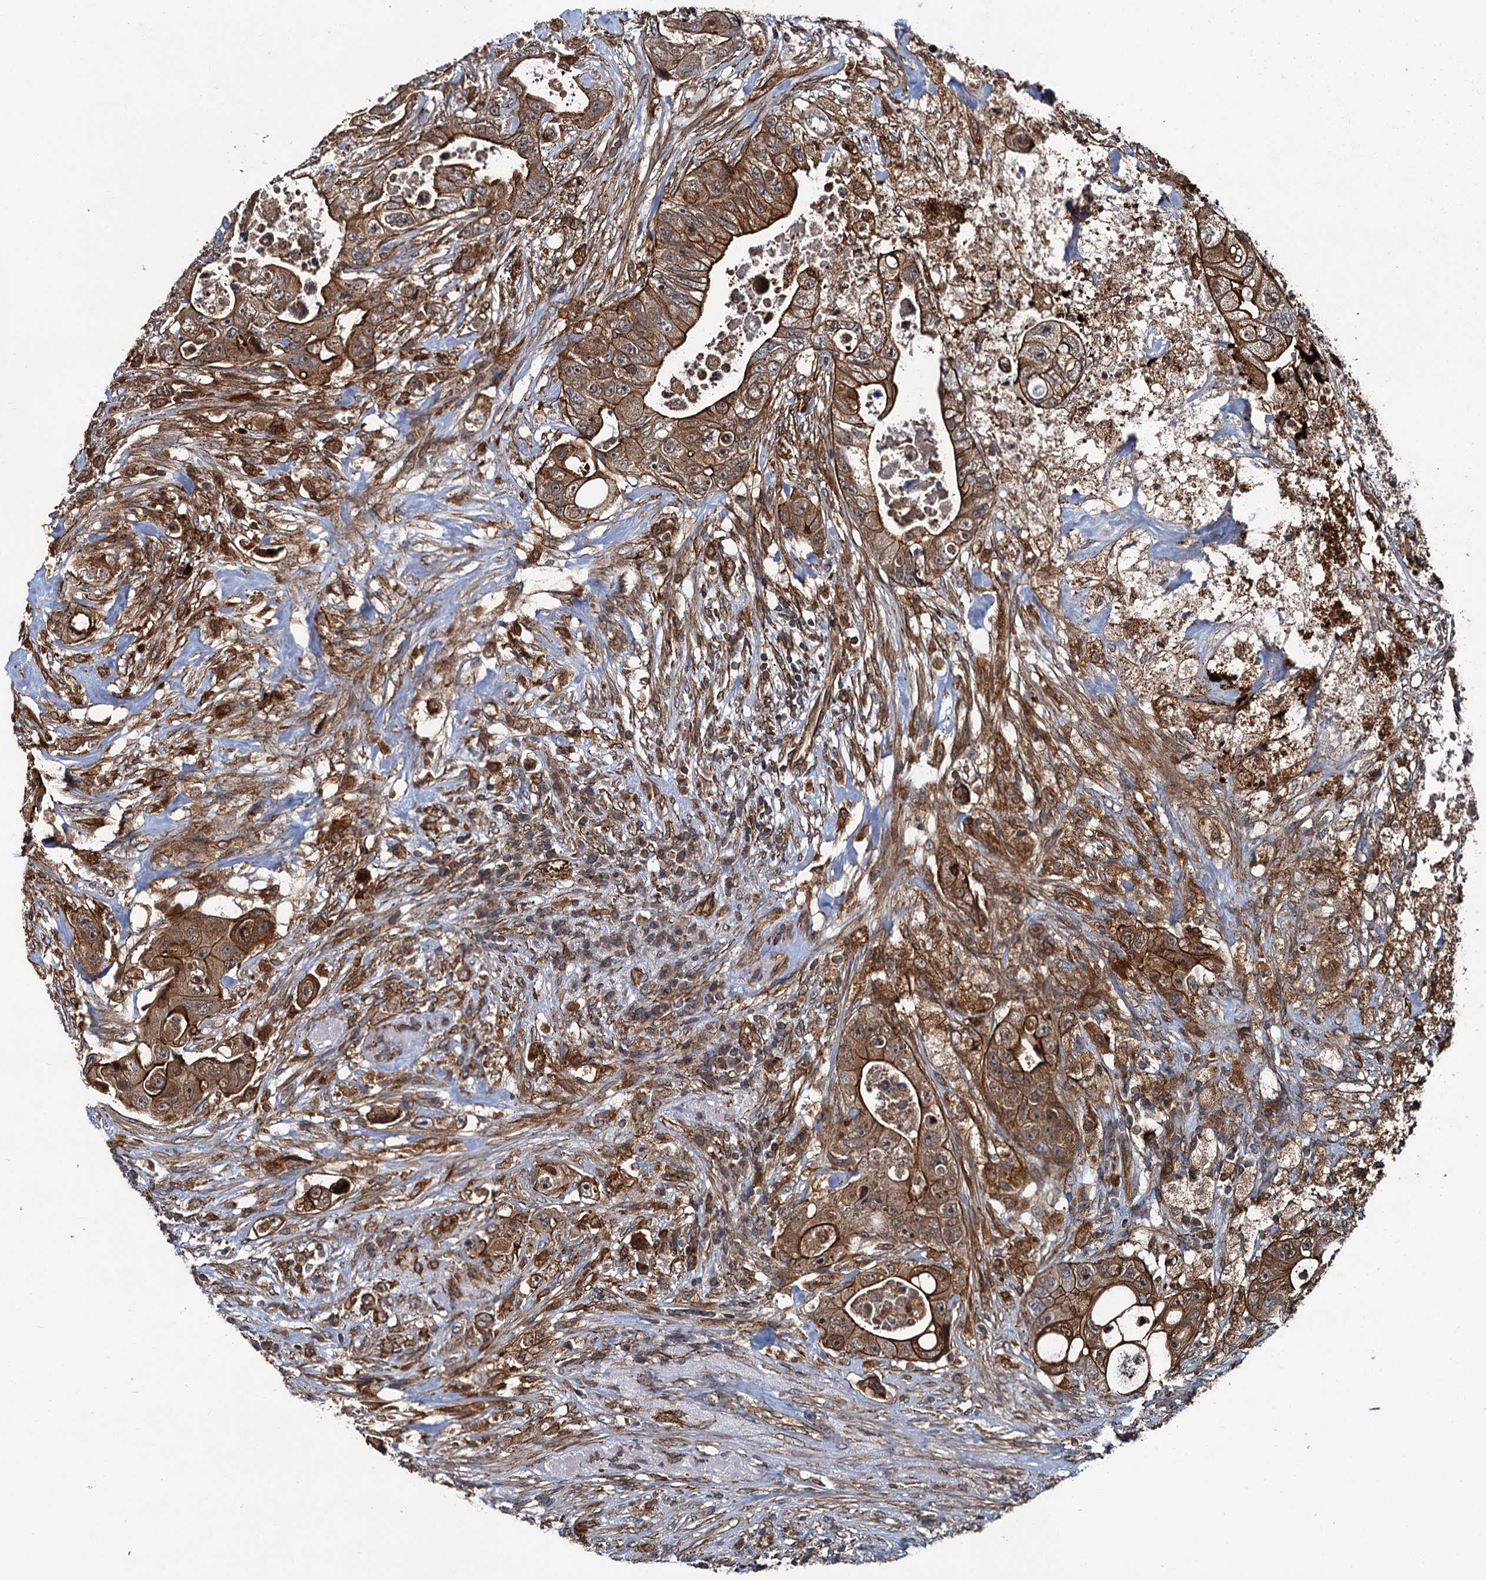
{"staining": {"intensity": "strong", "quantity": ">75%", "location": "cytoplasmic/membranous"}, "tissue": "colorectal cancer", "cell_type": "Tumor cells", "image_type": "cancer", "snomed": [{"axis": "morphology", "description": "Adenocarcinoma, NOS"}, {"axis": "topography", "description": "Colon"}], "caption": "IHC (DAB (3,3'-diaminobenzidine)) staining of colorectal cancer (adenocarcinoma) demonstrates strong cytoplasmic/membranous protein positivity in about >75% of tumor cells. (brown staining indicates protein expression, while blue staining denotes nuclei).", "gene": "ZFYVE19", "patient": {"sex": "female", "age": 46}}